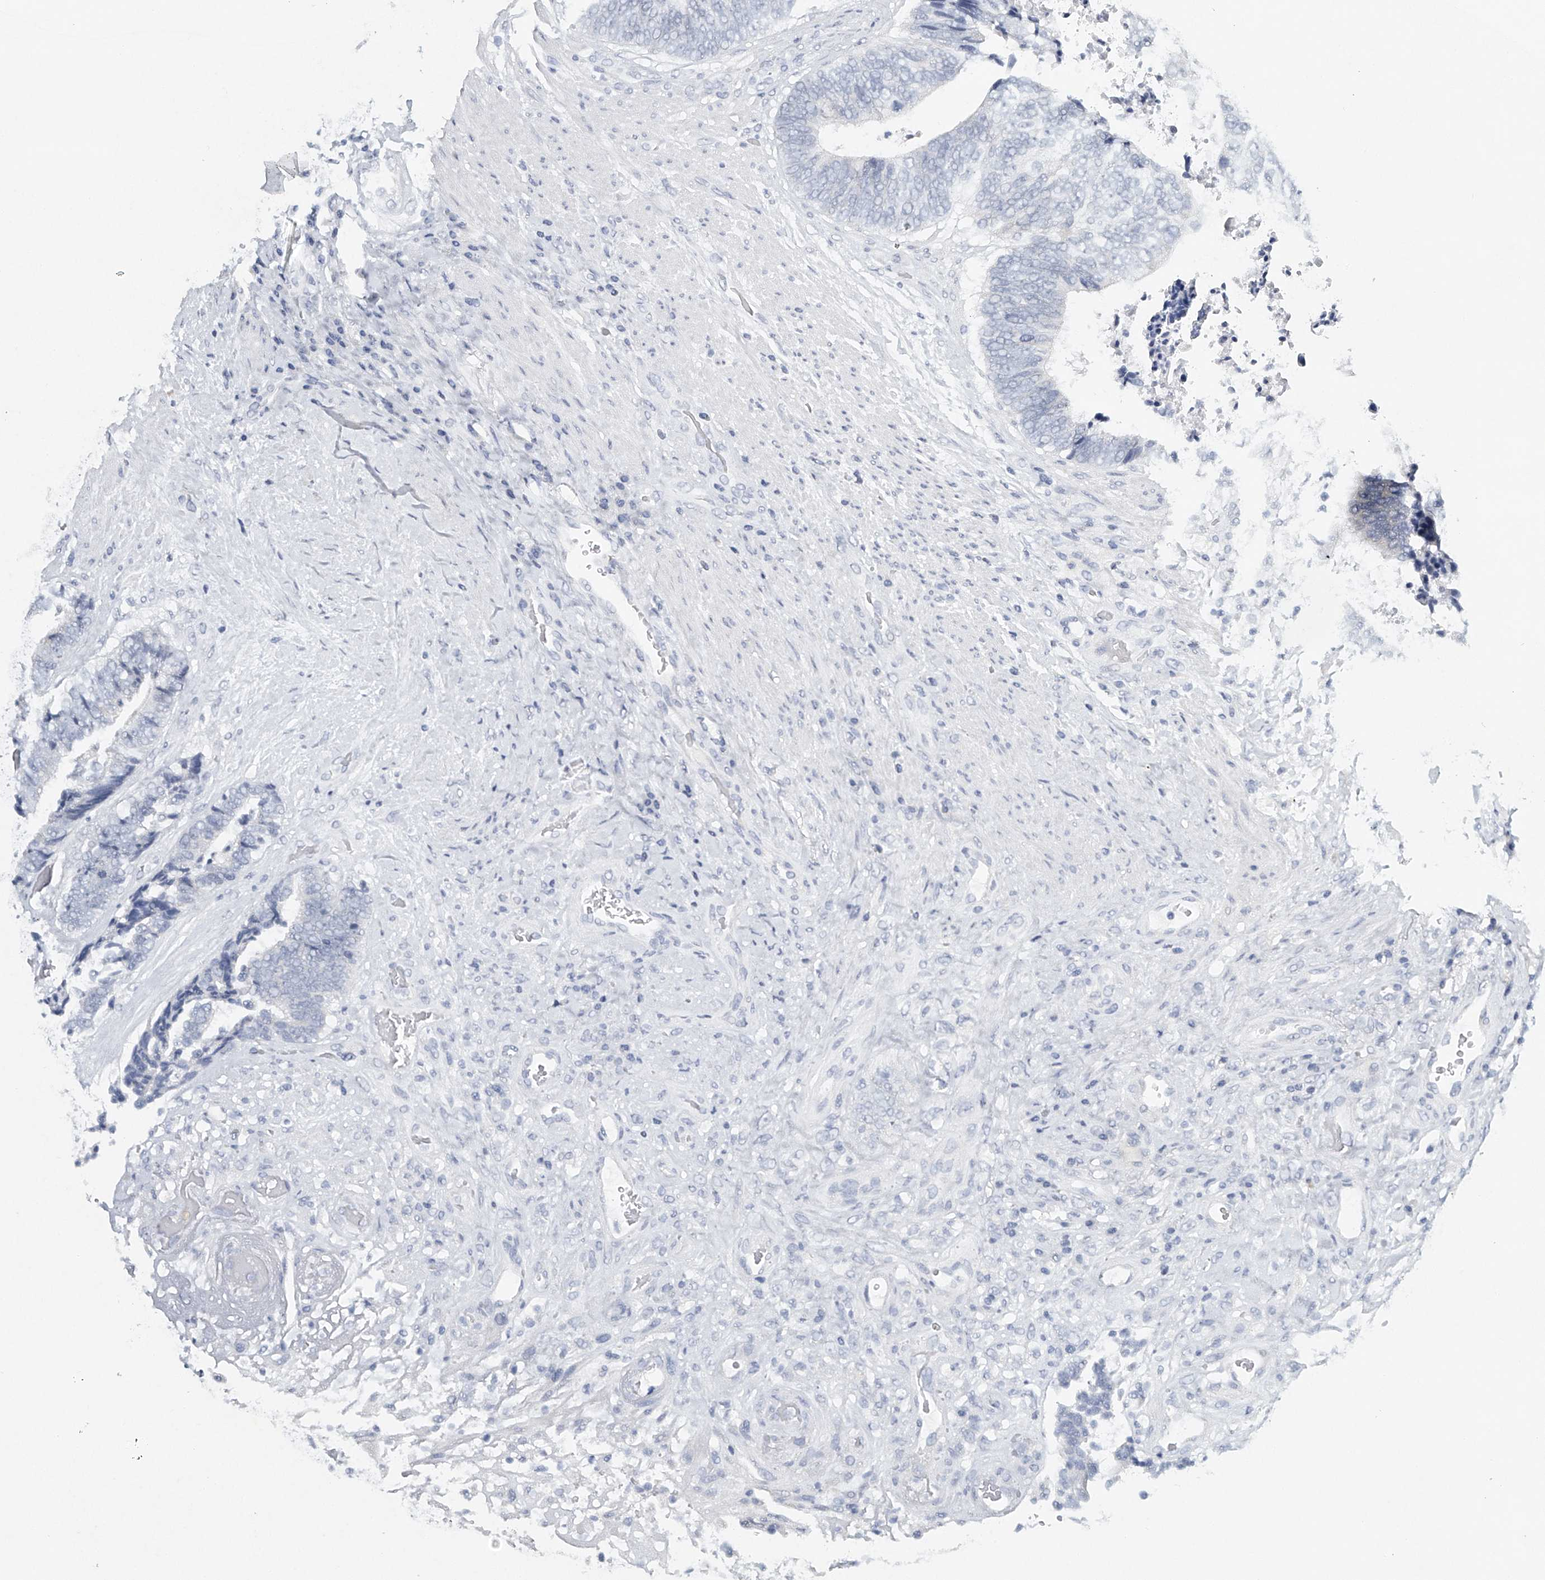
{"staining": {"intensity": "negative", "quantity": "none", "location": "none"}, "tissue": "colorectal cancer", "cell_type": "Tumor cells", "image_type": "cancer", "snomed": [{"axis": "morphology", "description": "Adenocarcinoma, NOS"}, {"axis": "topography", "description": "Rectum"}], "caption": "Tumor cells show no significant positivity in colorectal cancer.", "gene": "FAT2", "patient": {"sex": "male", "age": 72}}